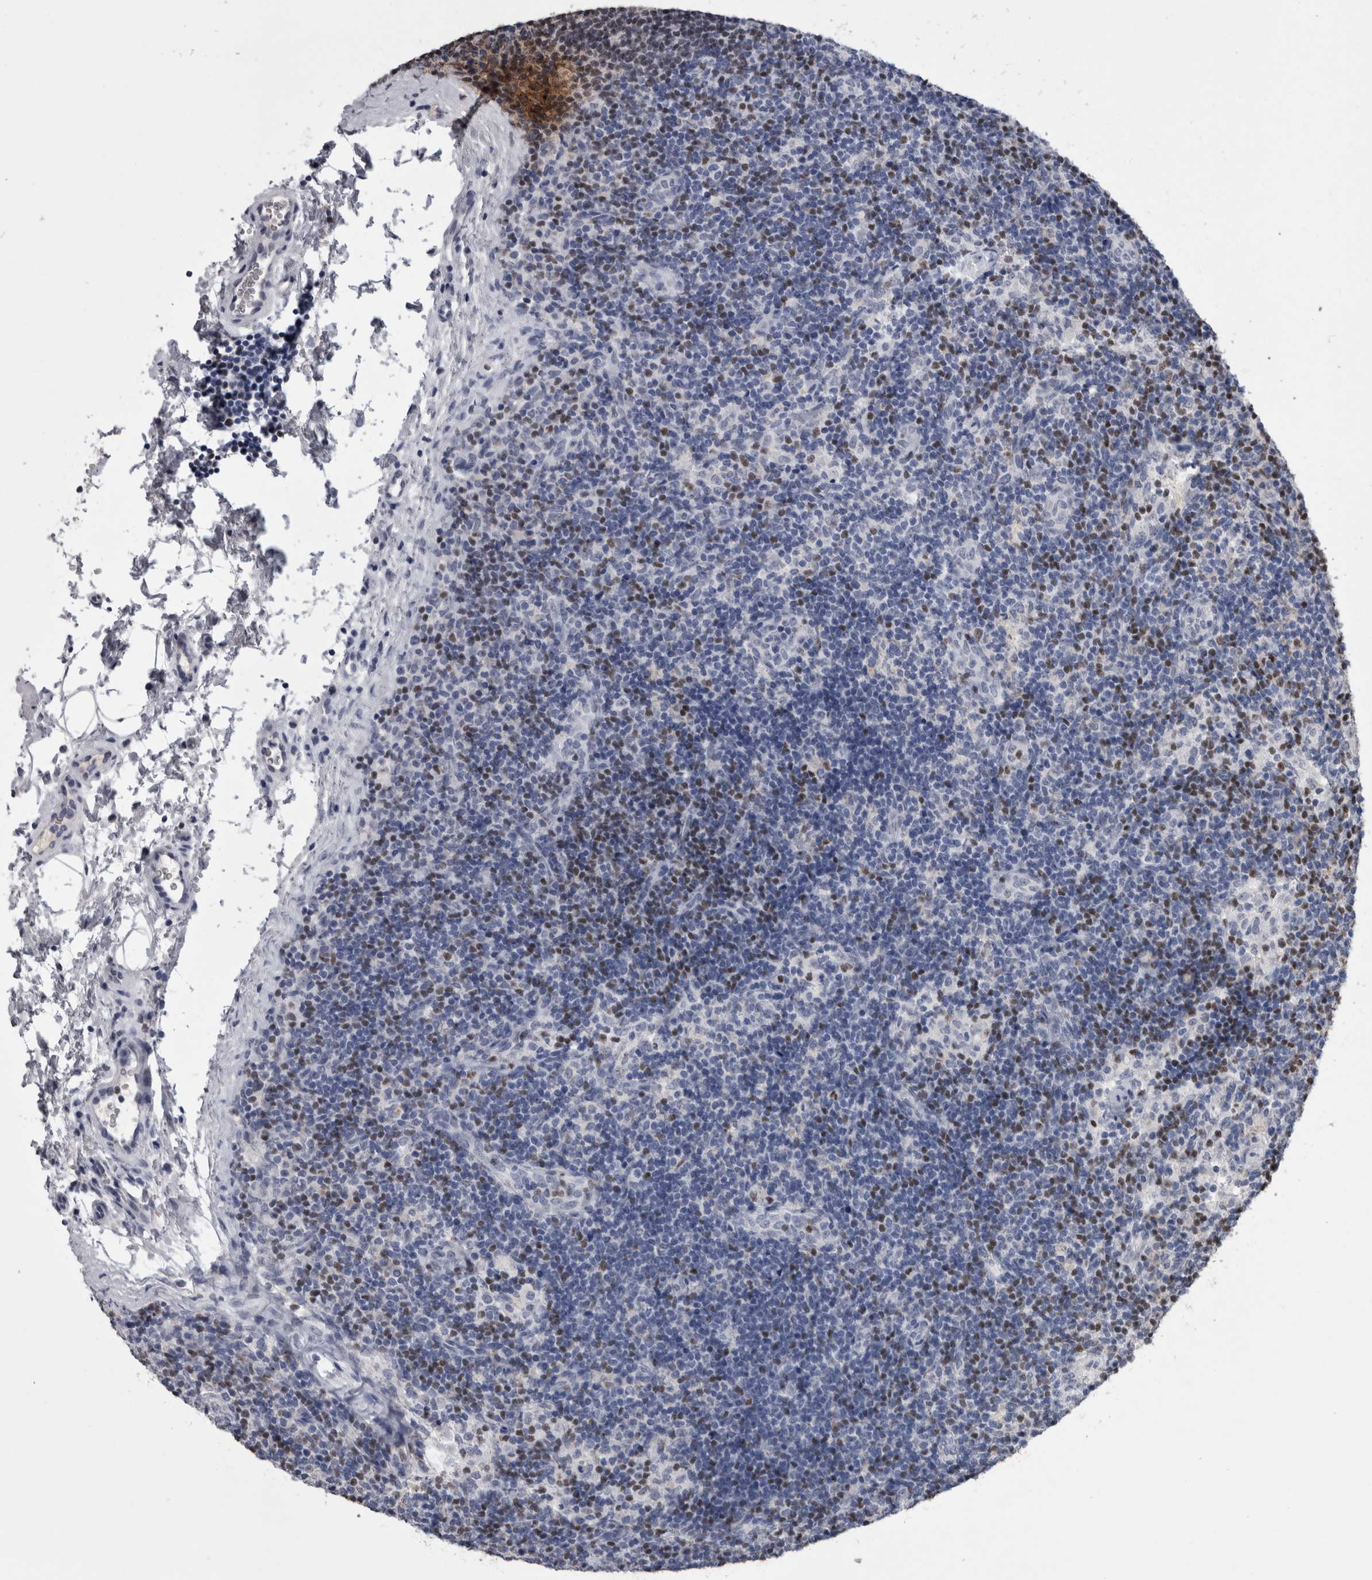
{"staining": {"intensity": "moderate", "quantity": "25%-75%", "location": "nuclear"}, "tissue": "lymph node", "cell_type": "Germinal center cells", "image_type": "normal", "snomed": [{"axis": "morphology", "description": "Normal tissue, NOS"}, {"axis": "topography", "description": "Lymph node"}], "caption": "The photomicrograph exhibits staining of benign lymph node, revealing moderate nuclear protein positivity (brown color) within germinal center cells.", "gene": "PAX5", "patient": {"sex": "female", "age": 22}}